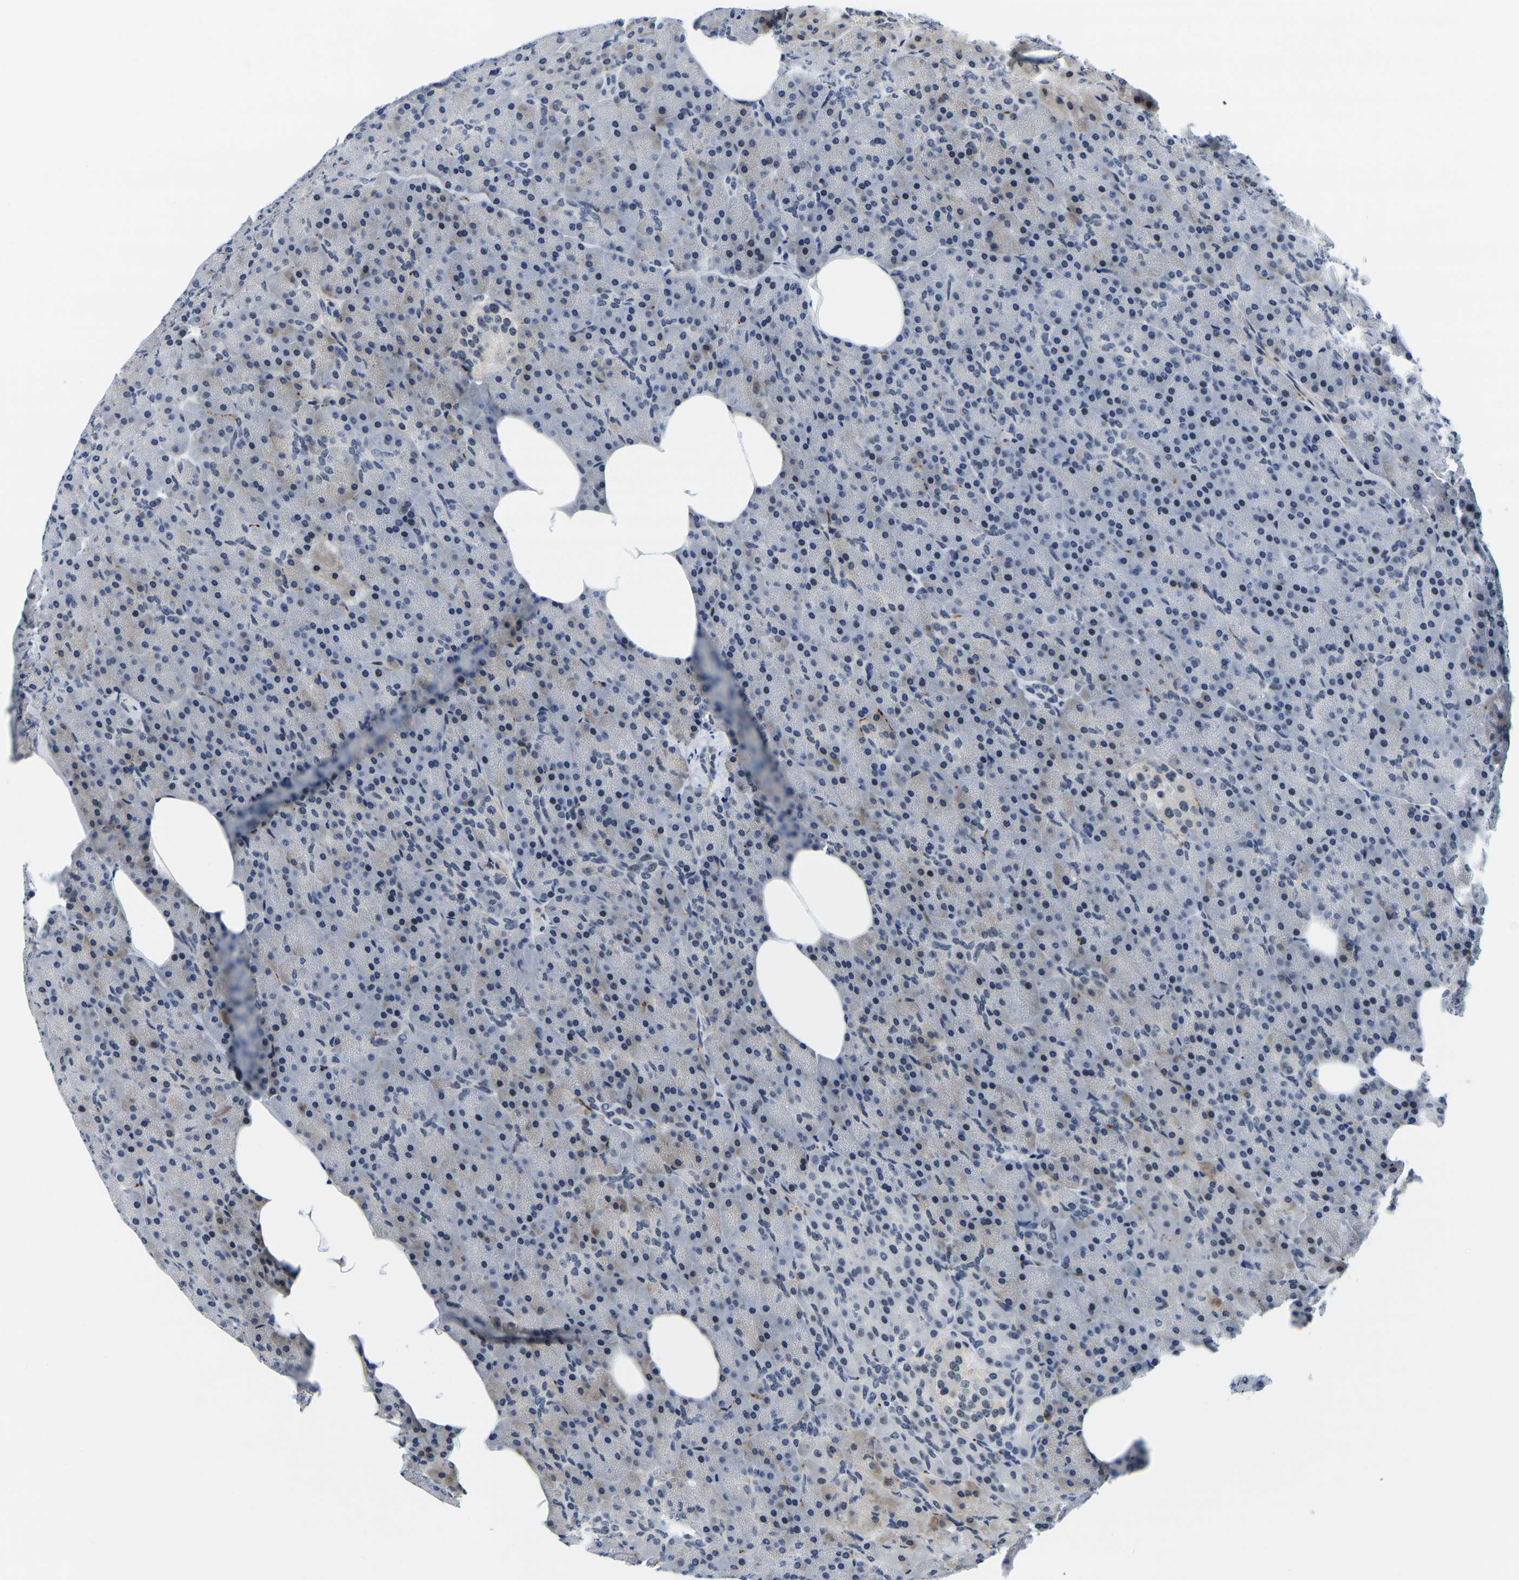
{"staining": {"intensity": "weak", "quantity": "<25%", "location": "cytoplasmic/membranous,nuclear"}, "tissue": "pancreas", "cell_type": "Exocrine glandular cells", "image_type": "normal", "snomed": [{"axis": "morphology", "description": "Normal tissue, NOS"}, {"axis": "topography", "description": "Pancreas"}], "caption": "A photomicrograph of pancreas stained for a protein exhibits no brown staining in exocrine glandular cells.", "gene": "POLDIP3", "patient": {"sex": "female", "age": 35}}